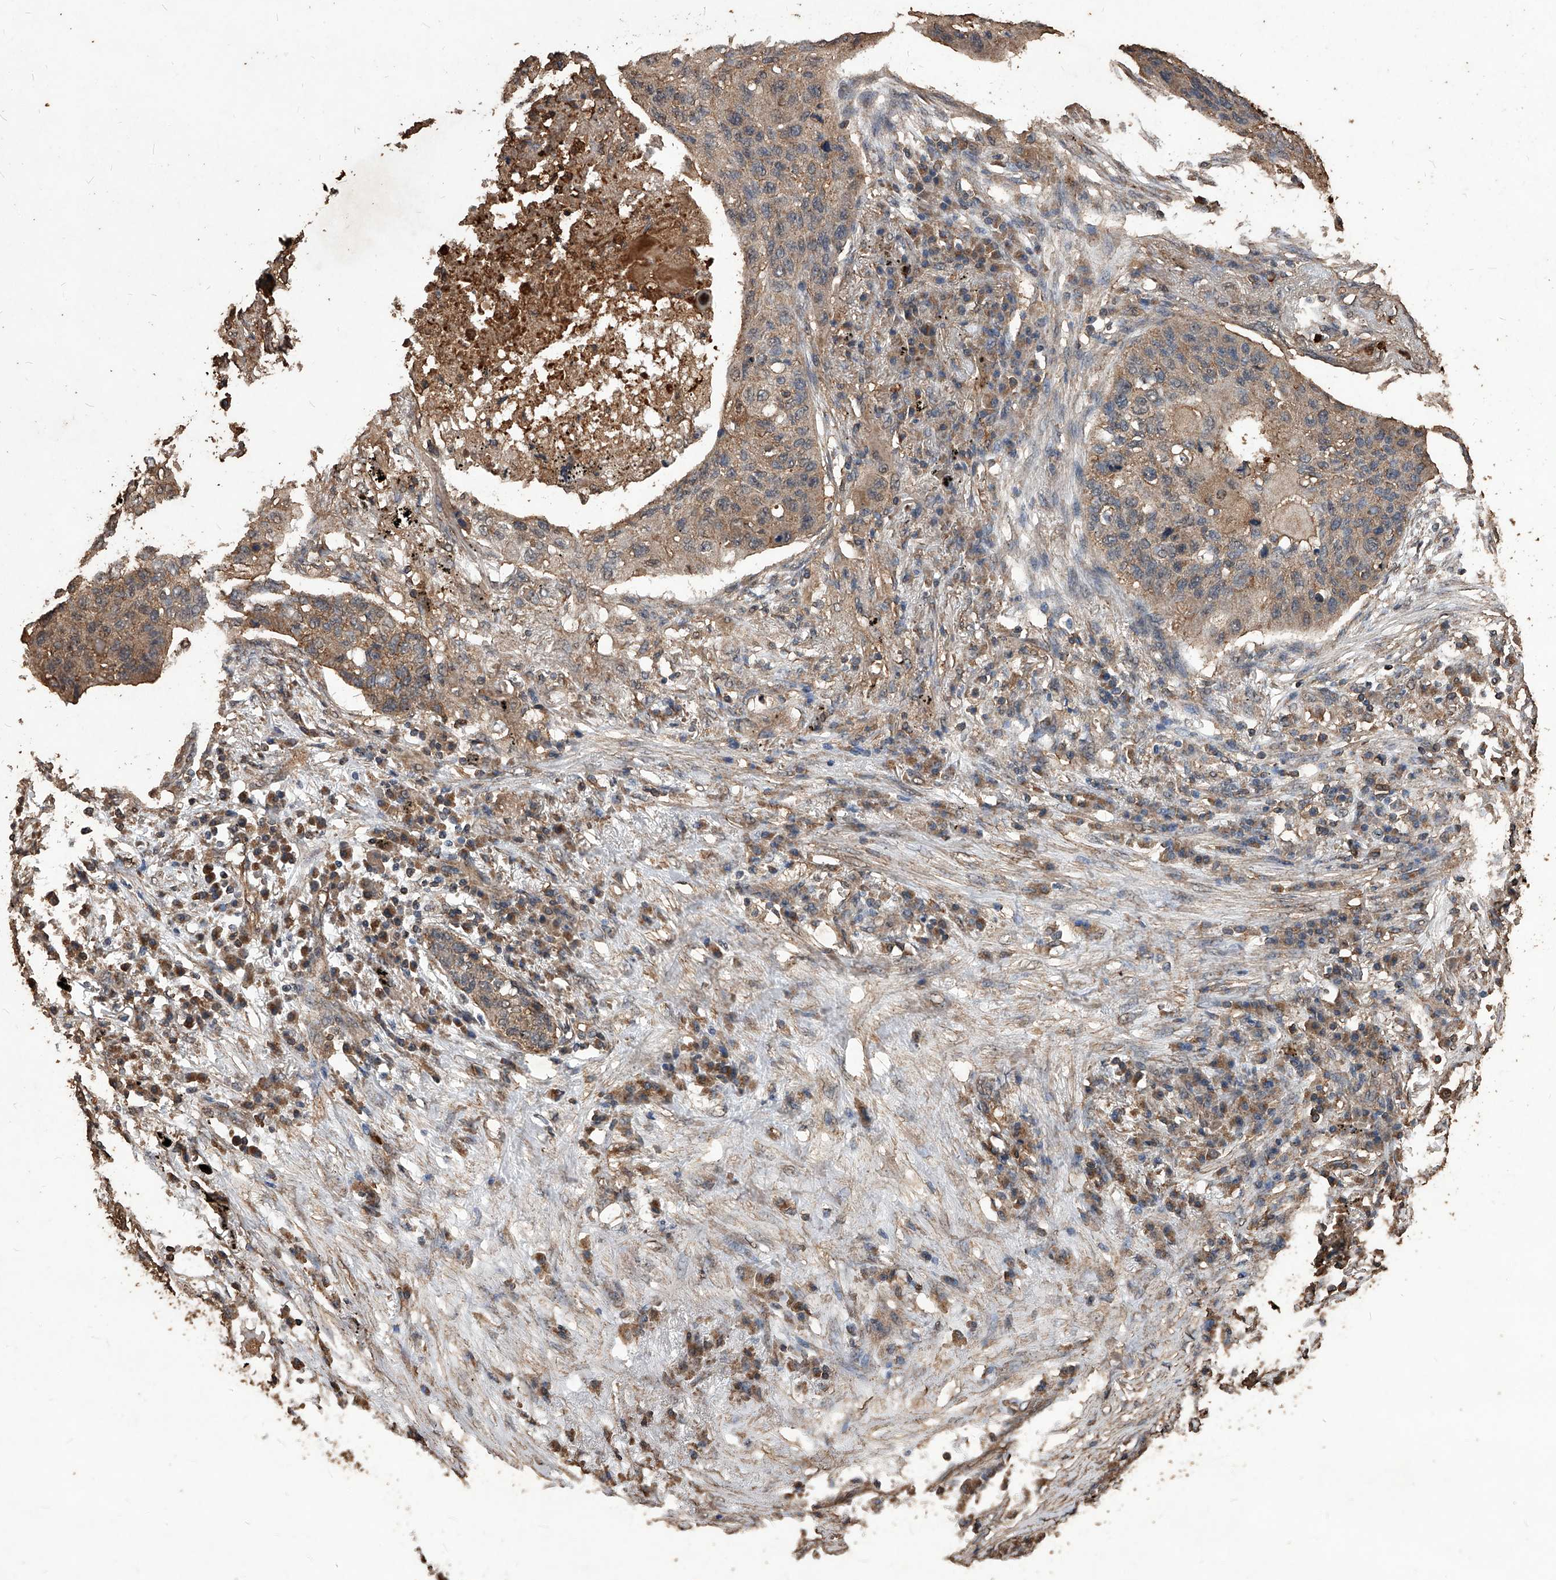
{"staining": {"intensity": "weak", "quantity": ">75%", "location": "cytoplasmic/membranous"}, "tissue": "lung cancer", "cell_type": "Tumor cells", "image_type": "cancer", "snomed": [{"axis": "morphology", "description": "Squamous cell carcinoma, NOS"}, {"axis": "topography", "description": "Lung"}], "caption": "DAB immunohistochemical staining of lung squamous cell carcinoma reveals weak cytoplasmic/membranous protein staining in approximately >75% of tumor cells. Nuclei are stained in blue.", "gene": "UCP2", "patient": {"sex": "female", "age": 63}}